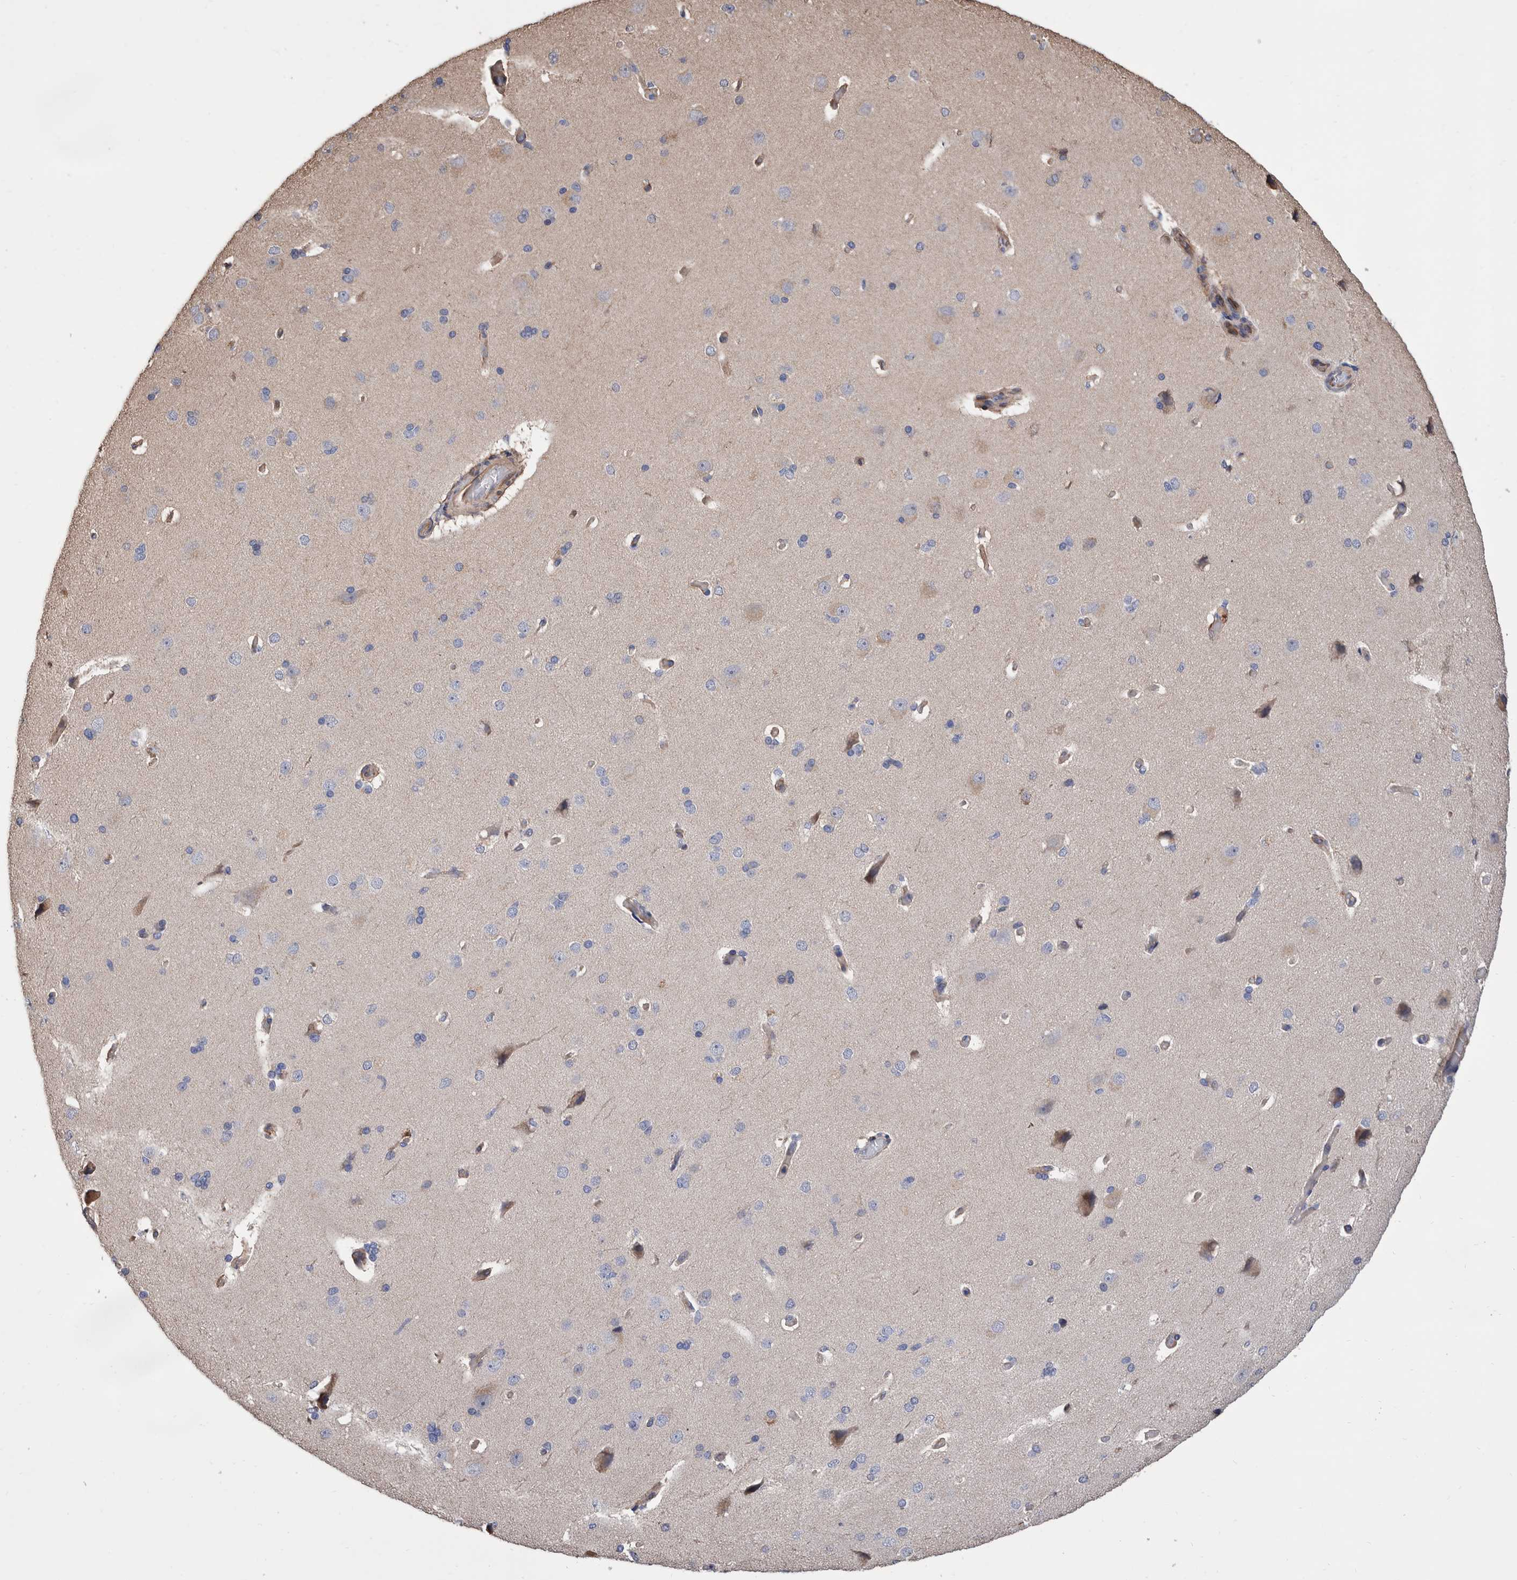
{"staining": {"intensity": "weak", "quantity": ">75%", "location": "cytoplasmic/membranous"}, "tissue": "cerebral cortex", "cell_type": "Endothelial cells", "image_type": "normal", "snomed": [{"axis": "morphology", "description": "Normal tissue, NOS"}, {"axis": "topography", "description": "Cerebral cortex"}], "caption": "Immunohistochemistry (IHC) (DAB (3,3'-diaminobenzidine)) staining of unremarkable cerebral cortex displays weak cytoplasmic/membranous protein staining in about >75% of endothelial cells.", "gene": "SLC45A4", "patient": {"sex": "male", "age": 62}}